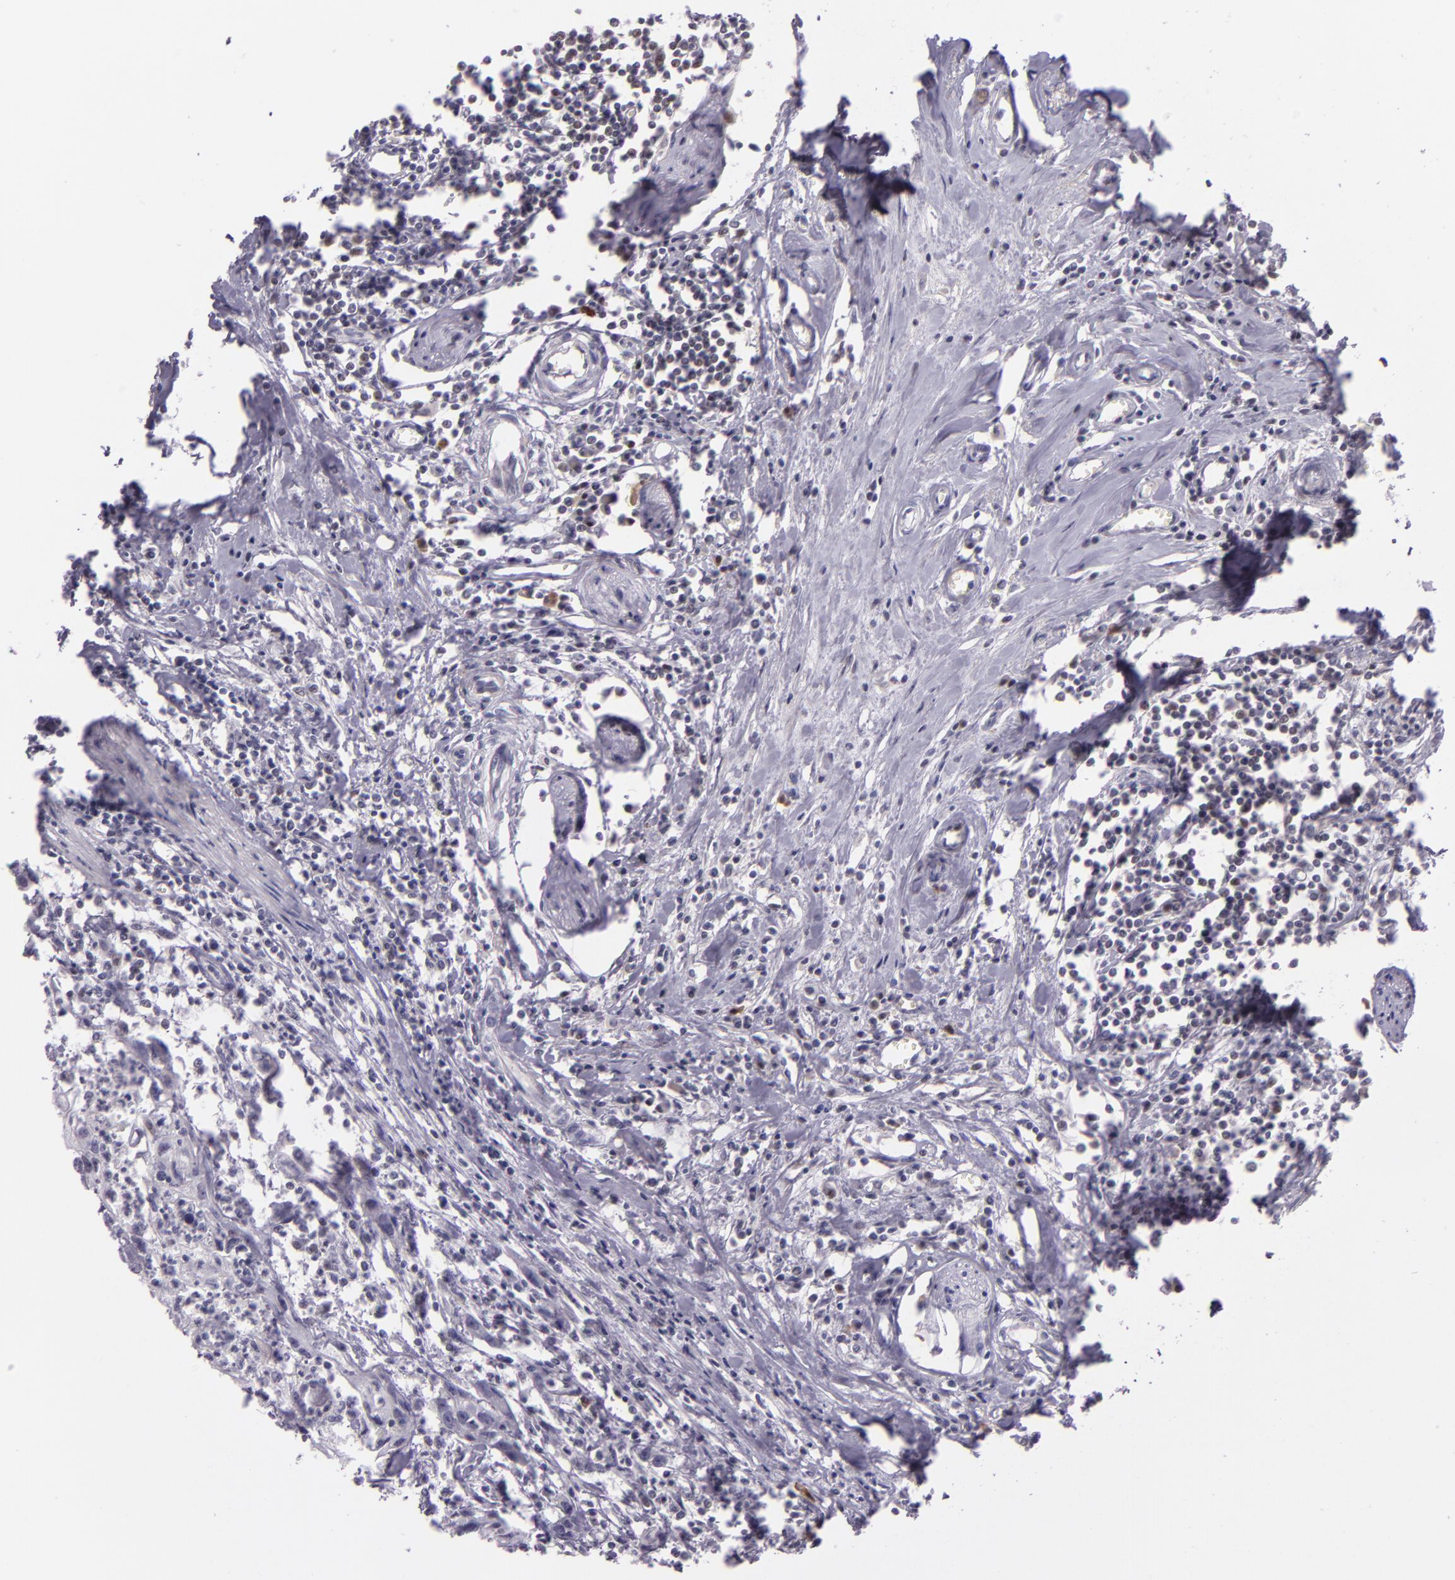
{"staining": {"intensity": "negative", "quantity": "none", "location": "none"}, "tissue": "urothelial cancer", "cell_type": "Tumor cells", "image_type": "cancer", "snomed": [{"axis": "morphology", "description": "Urothelial carcinoma, High grade"}, {"axis": "topography", "description": "Urinary bladder"}], "caption": "This is a image of immunohistochemistry staining of urothelial cancer, which shows no positivity in tumor cells. (IHC, brightfield microscopy, high magnification).", "gene": "CHEK2", "patient": {"sex": "male", "age": 54}}